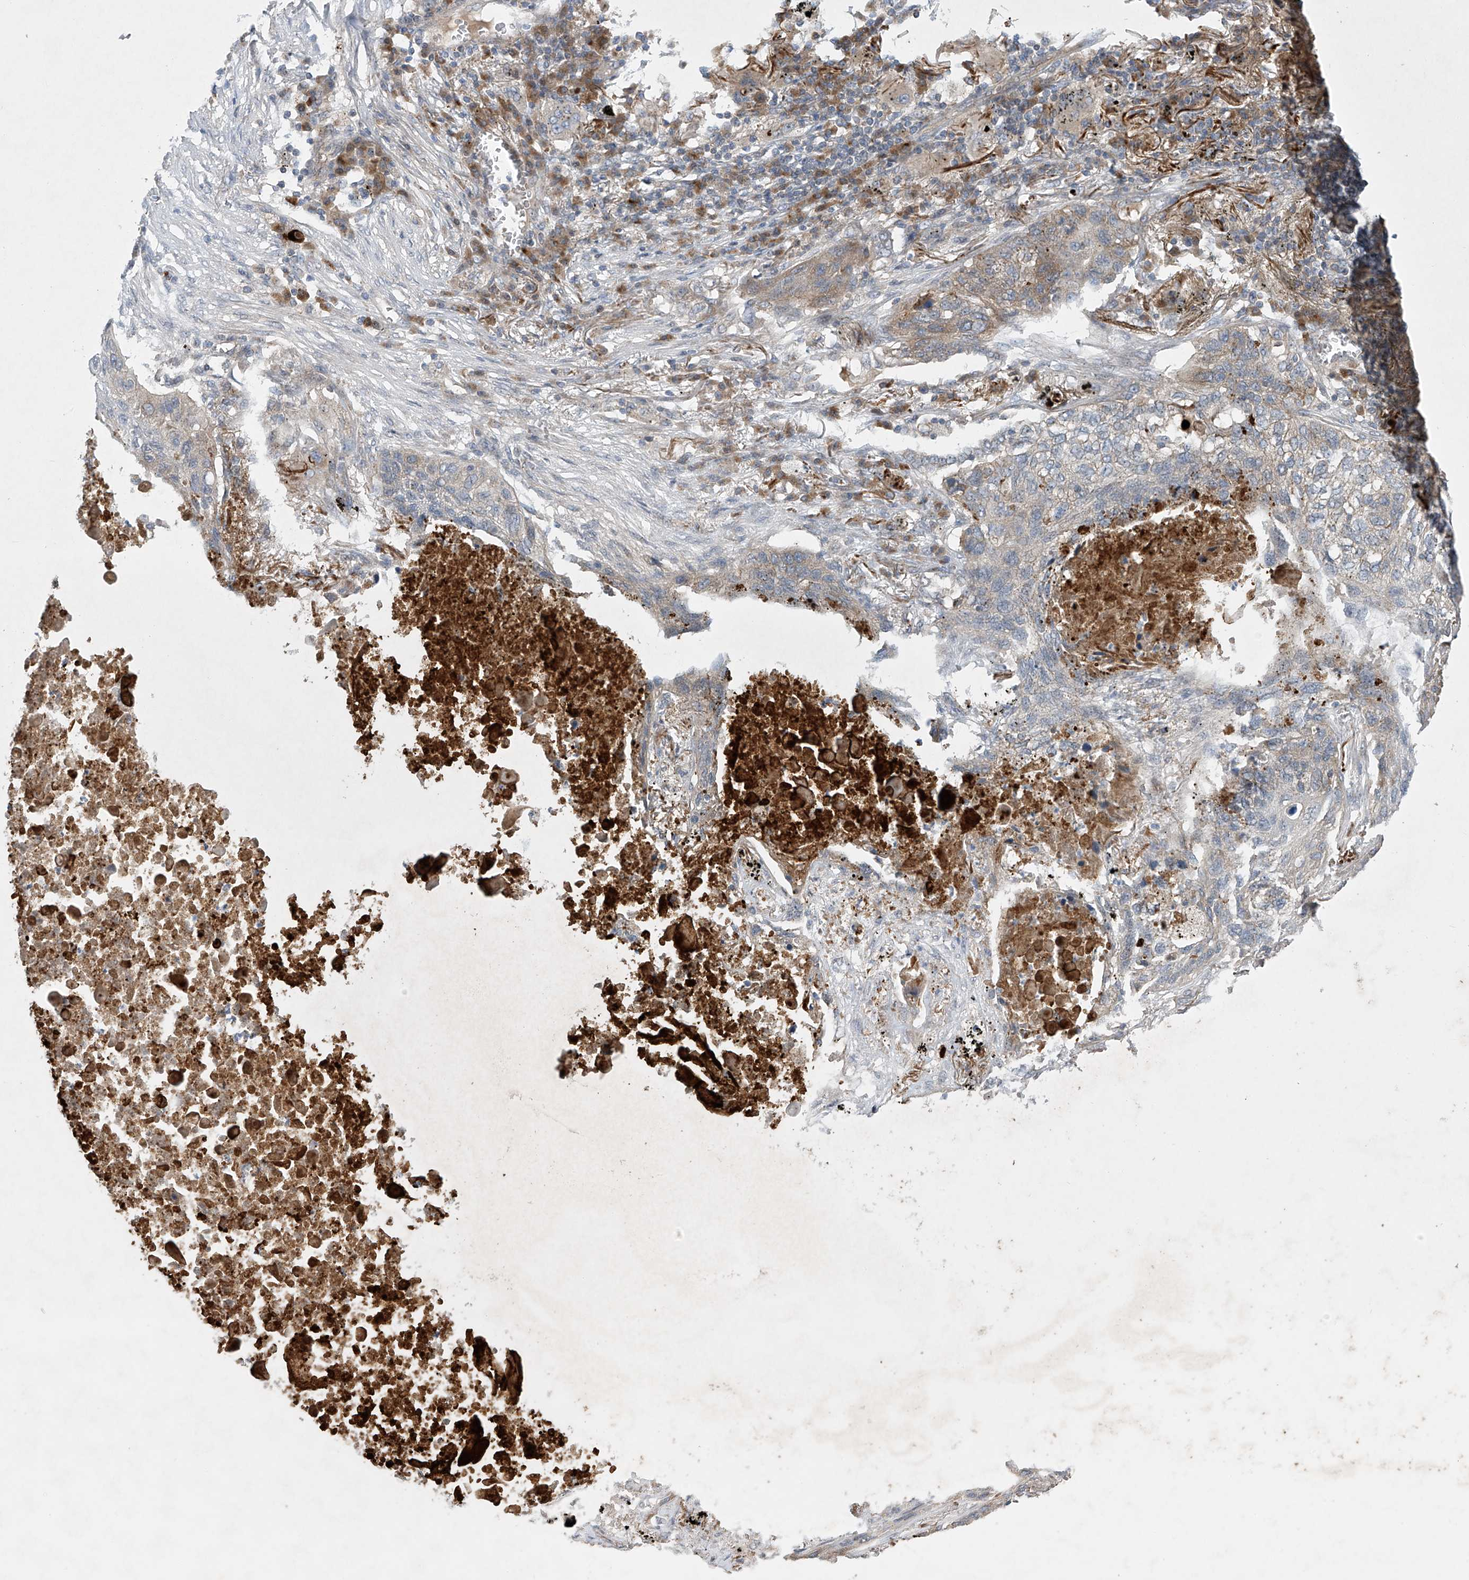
{"staining": {"intensity": "weak", "quantity": "25%-75%", "location": "cytoplasmic/membranous"}, "tissue": "lung cancer", "cell_type": "Tumor cells", "image_type": "cancer", "snomed": [{"axis": "morphology", "description": "Squamous cell carcinoma, NOS"}, {"axis": "topography", "description": "Lung"}], "caption": "The micrograph shows staining of lung squamous cell carcinoma, revealing weak cytoplasmic/membranous protein expression (brown color) within tumor cells. The staining was performed using DAB to visualize the protein expression in brown, while the nuclei were stained in blue with hematoxylin (Magnification: 20x).", "gene": "TJAP1", "patient": {"sex": "female", "age": 63}}